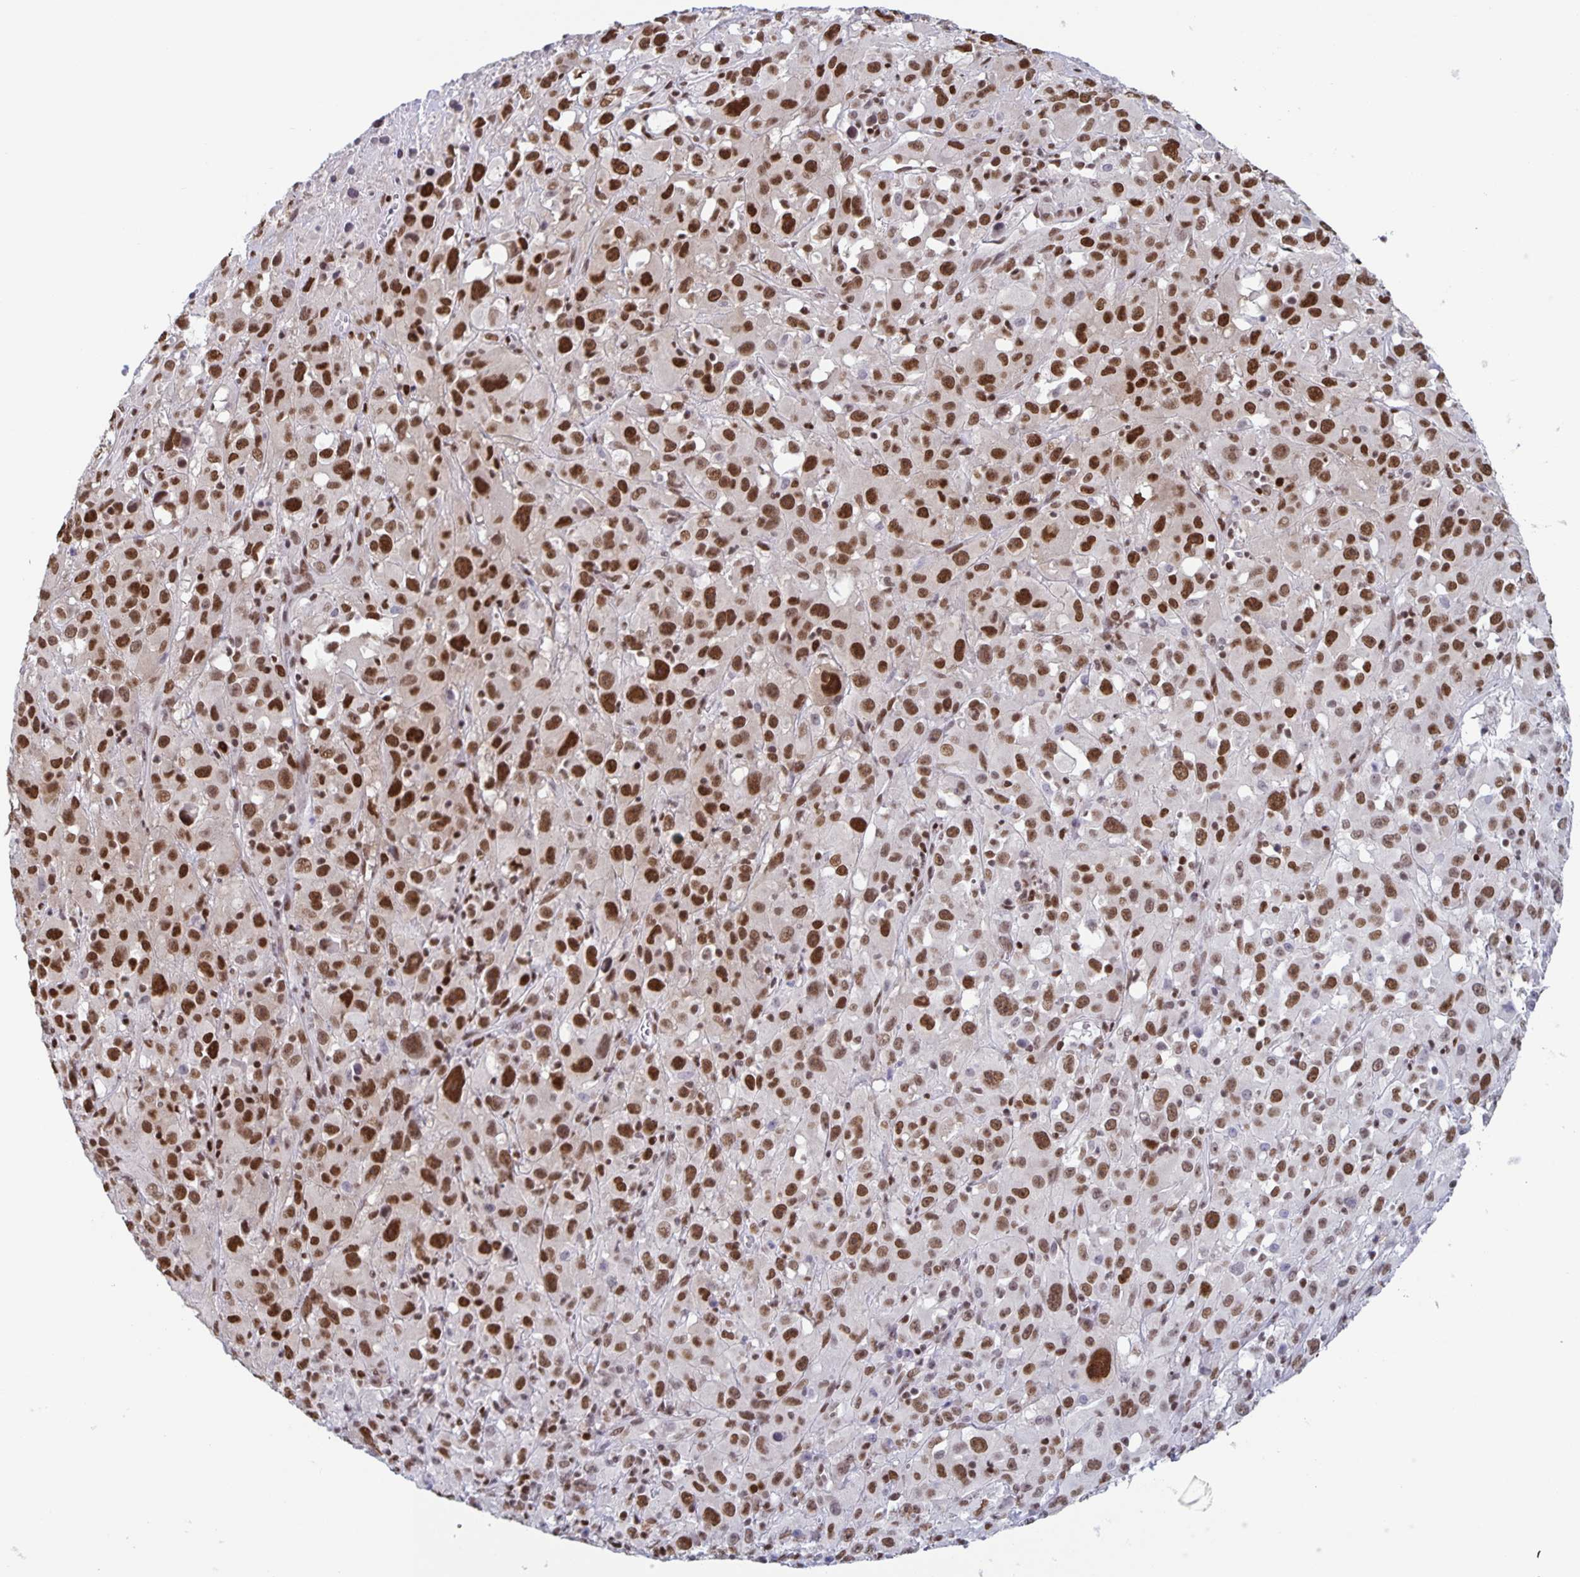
{"staining": {"intensity": "strong", "quantity": ">75%", "location": "nuclear"}, "tissue": "melanoma", "cell_type": "Tumor cells", "image_type": "cancer", "snomed": [{"axis": "morphology", "description": "Malignant melanoma, Metastatic site"}, {"axis": "topography", "description": "Soft tissue"}], "caption": "A micrograph showing strong nuclear positivity in approximately >75% of tumor cells in melanoma, as visualized by brown immunohistochemical staining.", "gene": "JUND", "patient": {"sex": "male", "age": 50}}